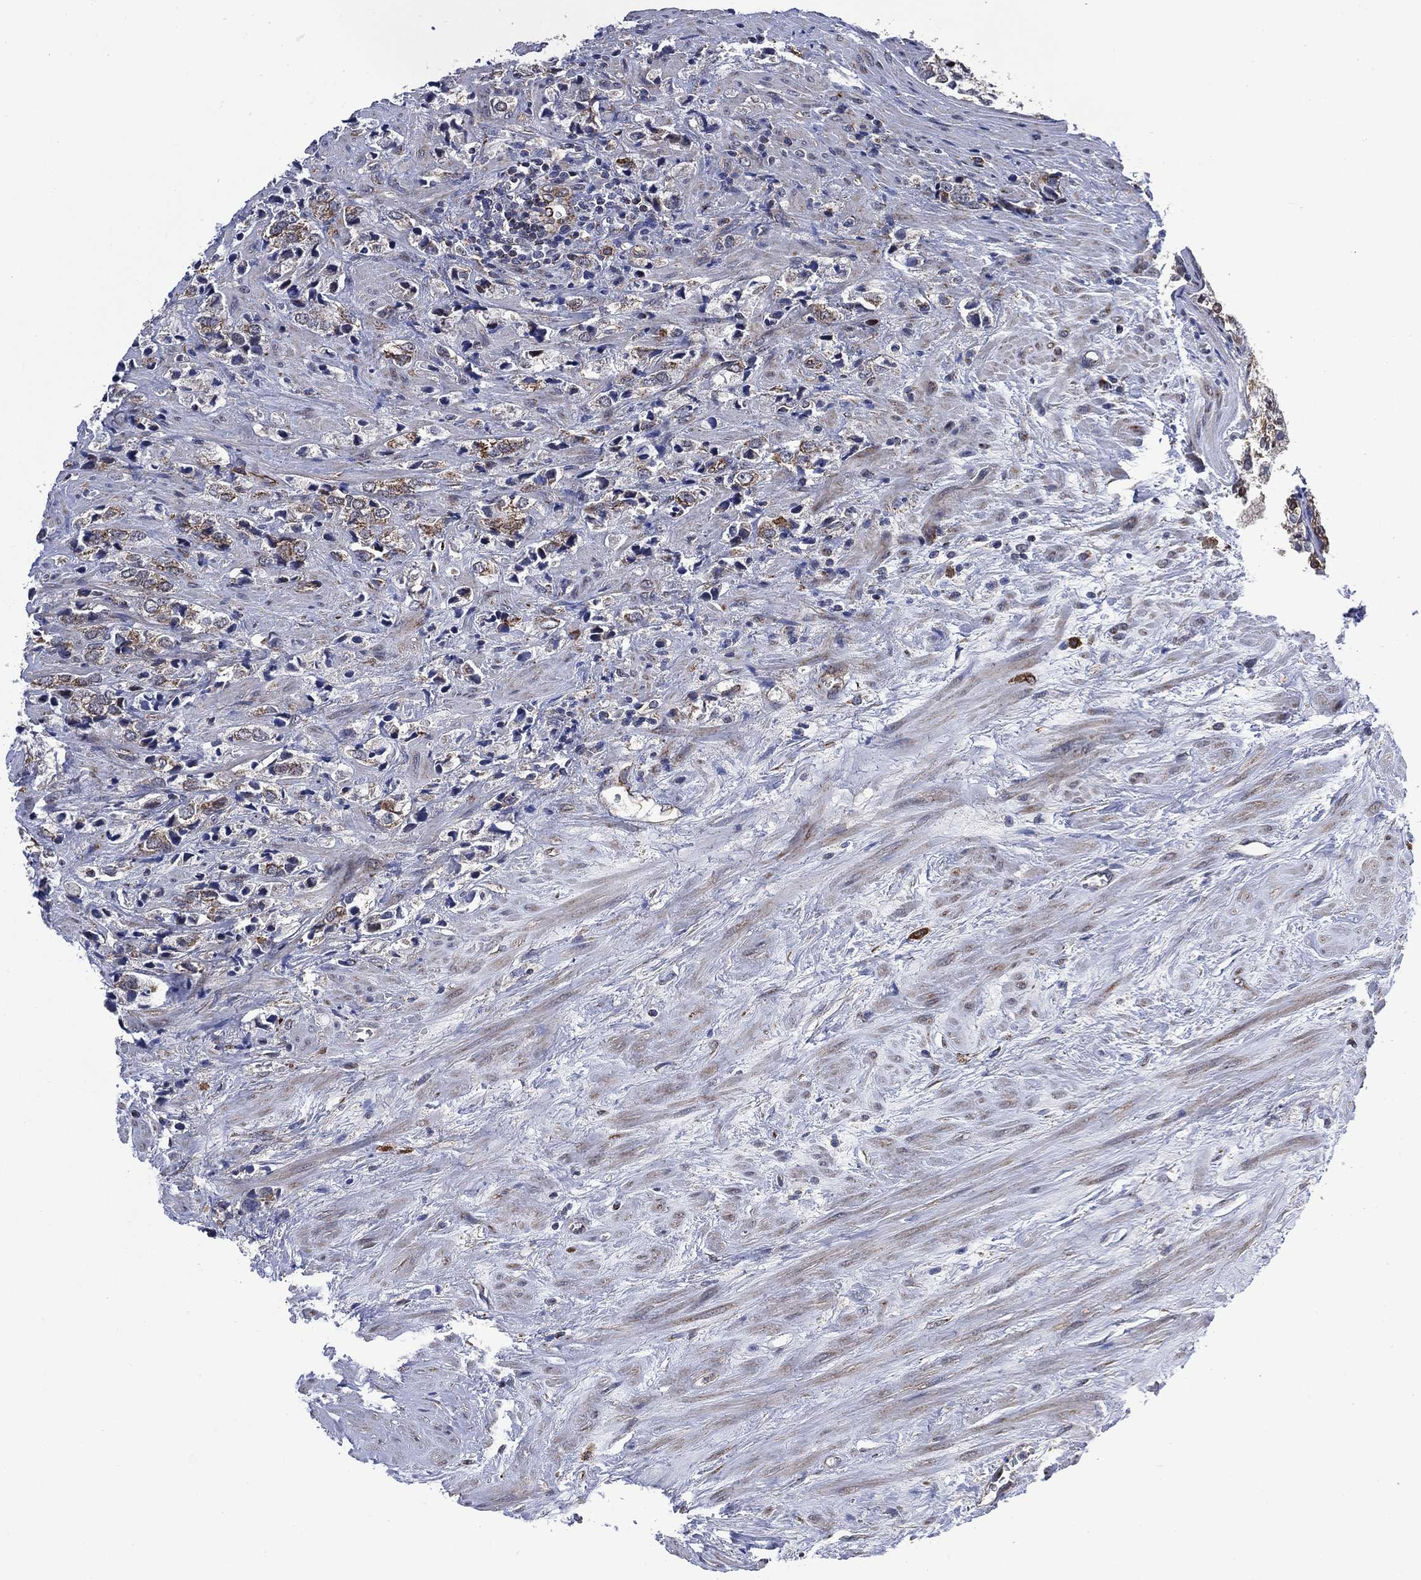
{"staining": {"intensity": "weak", "quantity": "<25%", "location": "cytoplasmic/membranous"}, "tissue": "prostate cancer", "cell_type": "Tumor cells", "image_type": "cancer", "snomed": [{"axis": "morphology", "description": "Adenocarcinoma, NOS"}, {"axis": "topography", "description": "Prostate and seminal vesicle, NOS"}], "caption": "Tumor cells show no significant protein expression in prostate cancer.", "gene": "HTD2", "patient": {"sex": "male", "age": 63}}